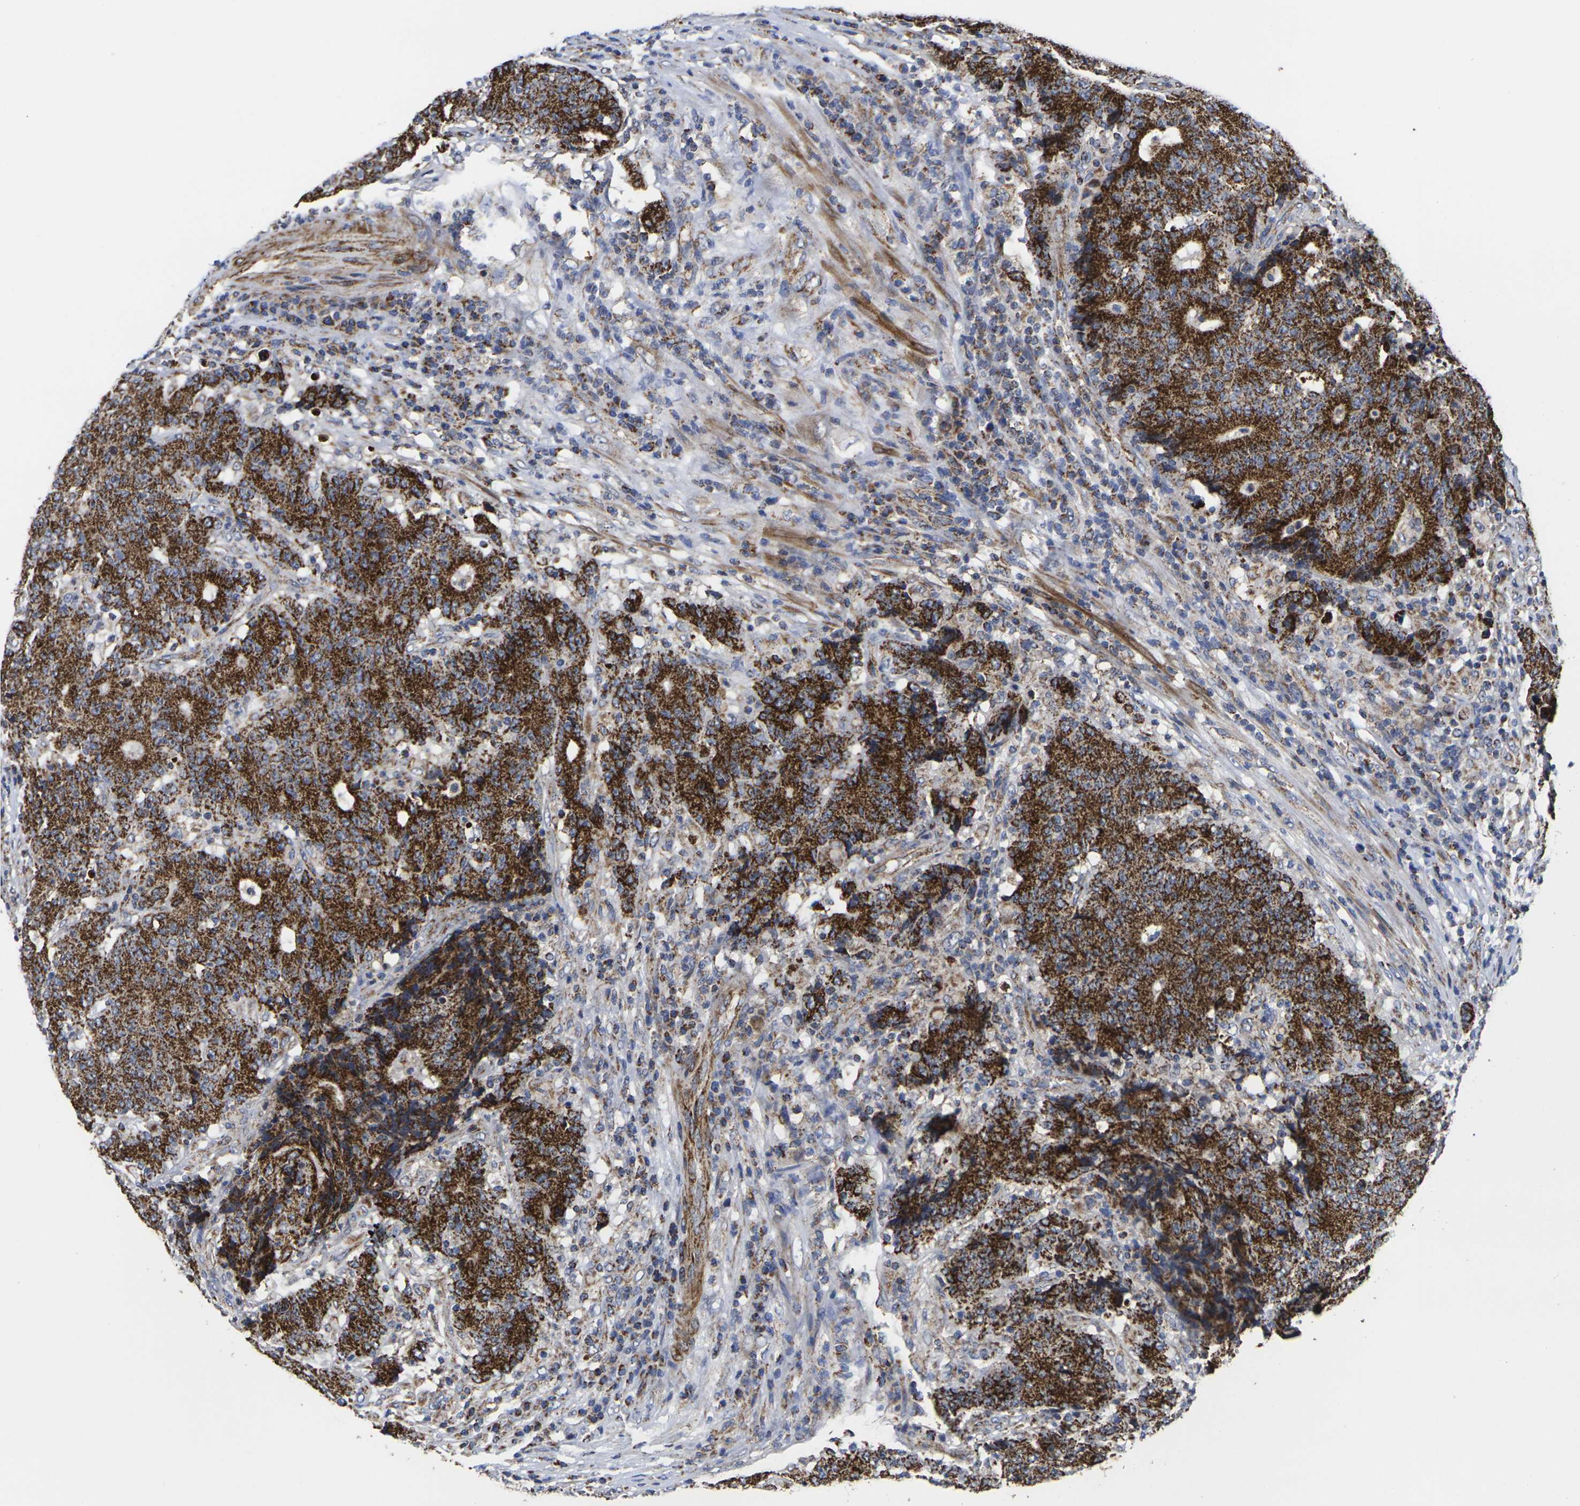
{"staining": {"intensity": "strong", "quantity": ">75%", "location": "cytoplasmic/membranous"}, "tissue": "colorectal cancer", "cell_type": "Tumor cells", "image_type": "cancer", "snomed": [{"axis": "morphology", "description": "Normal tissue, NOS"}, {"axis": "morphology", "description": "Adenocarcinoma, NOS"}, {"axis": "topography", "description": "Colon"}], "caption": "This micrograph displays immunohistochemistry (IHC) staining of human colorectal cancer, with high strong cytoplasmic/membranous staining in about >75% of tumor cells.", "gene": "P2RY11", "patient": {"sex": "female", "age": 75}}